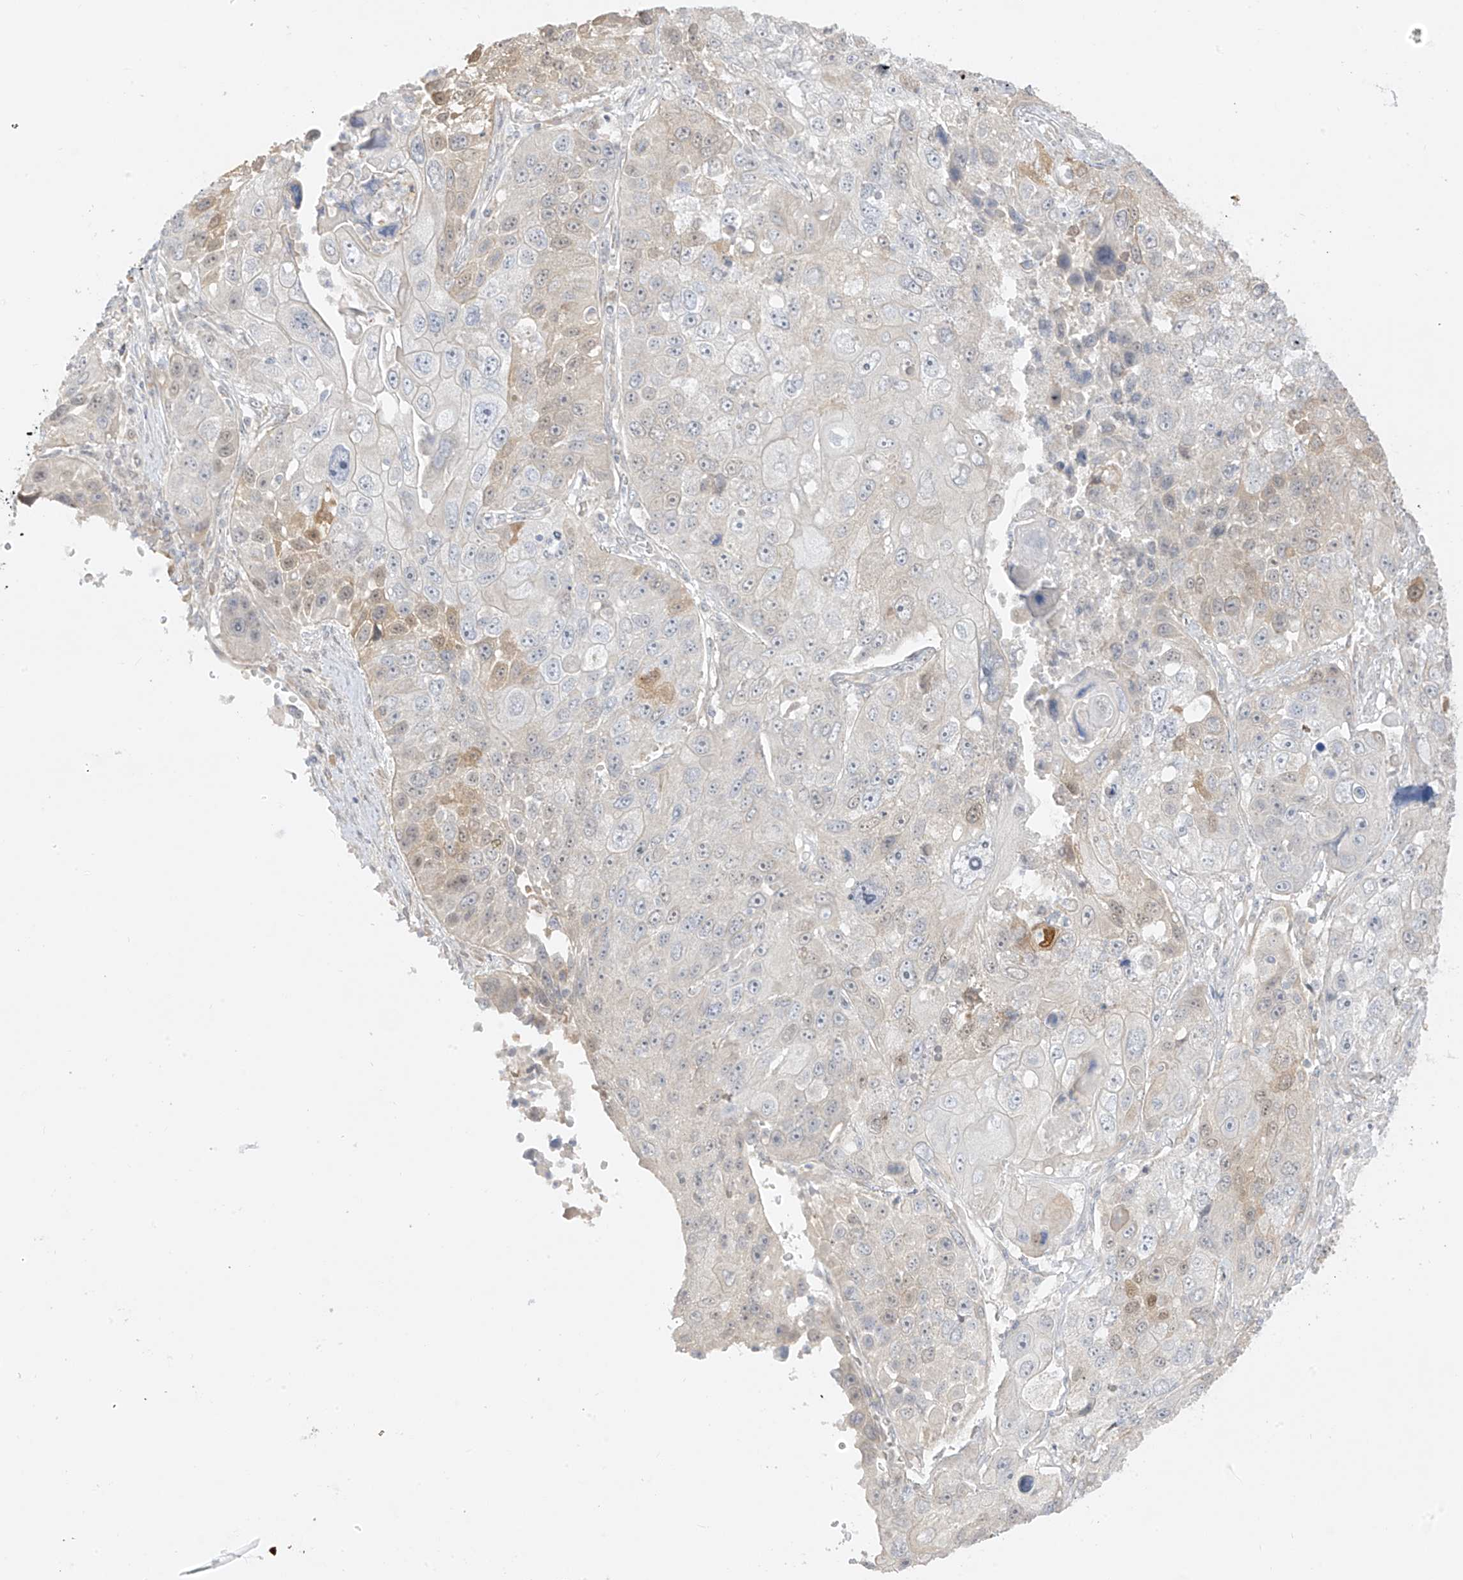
{"staining": {"intensity": "weak", "quantity": "<25%", "location": "cytoplasmic/membranous"}, "tissue": "lung cancer", "cell_type": "Tumor cells", "image_type": "cancer", "snomed": [{"axis": "morphology", "description": "Squamous cell carcinoma, NOS"}, {"axis": "topography", "description": "Lung"}], "caption": "The photomicrograph shows no significant staining in tumor cells of lung squamous cell carcinoma. (Stains: DAB immunohistochemistry with hematoxylin counter stain, Microscopy: brightfield microscopy at high magnification).", "gene": "DCDC2", "patient": {"sex": "male", "age": 61}}